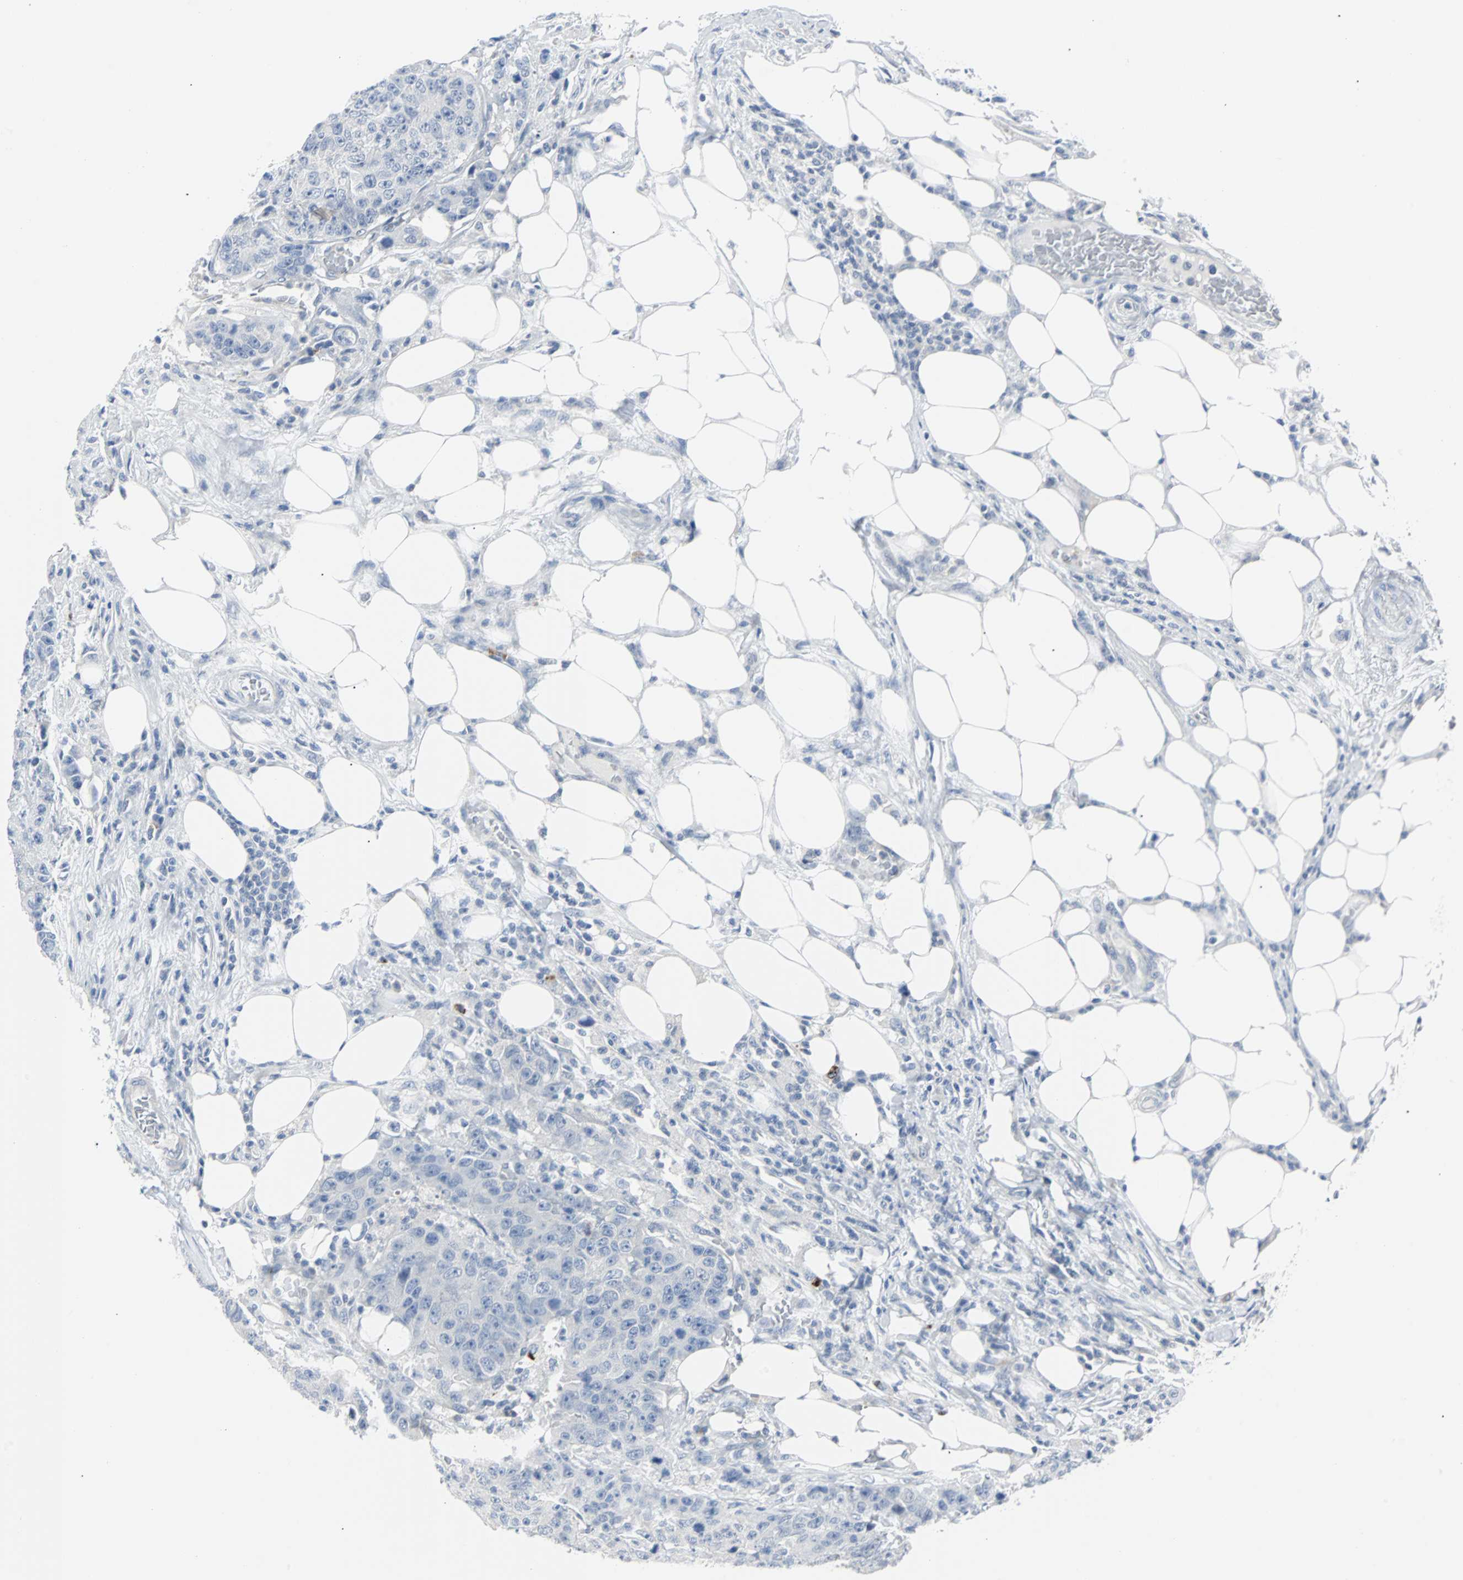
{"staining": {"intensity": "negative", "quantity": "none", "location": "none"}, "tissue": "colorectal cancer", "cell_type": "Tumor cells", "image_type": "cancer", "snomed": [{"axis": "morphology", "description": "Adenocarcinoma, NOS"}, {"axis": "topography", "description": "Colon"}], "caption": "Micrograph shows no significant protein positivity in tumor cells of colorectal cancer.", "gene": "RASA1", "patient": {"sex": "female", "age": 86}}